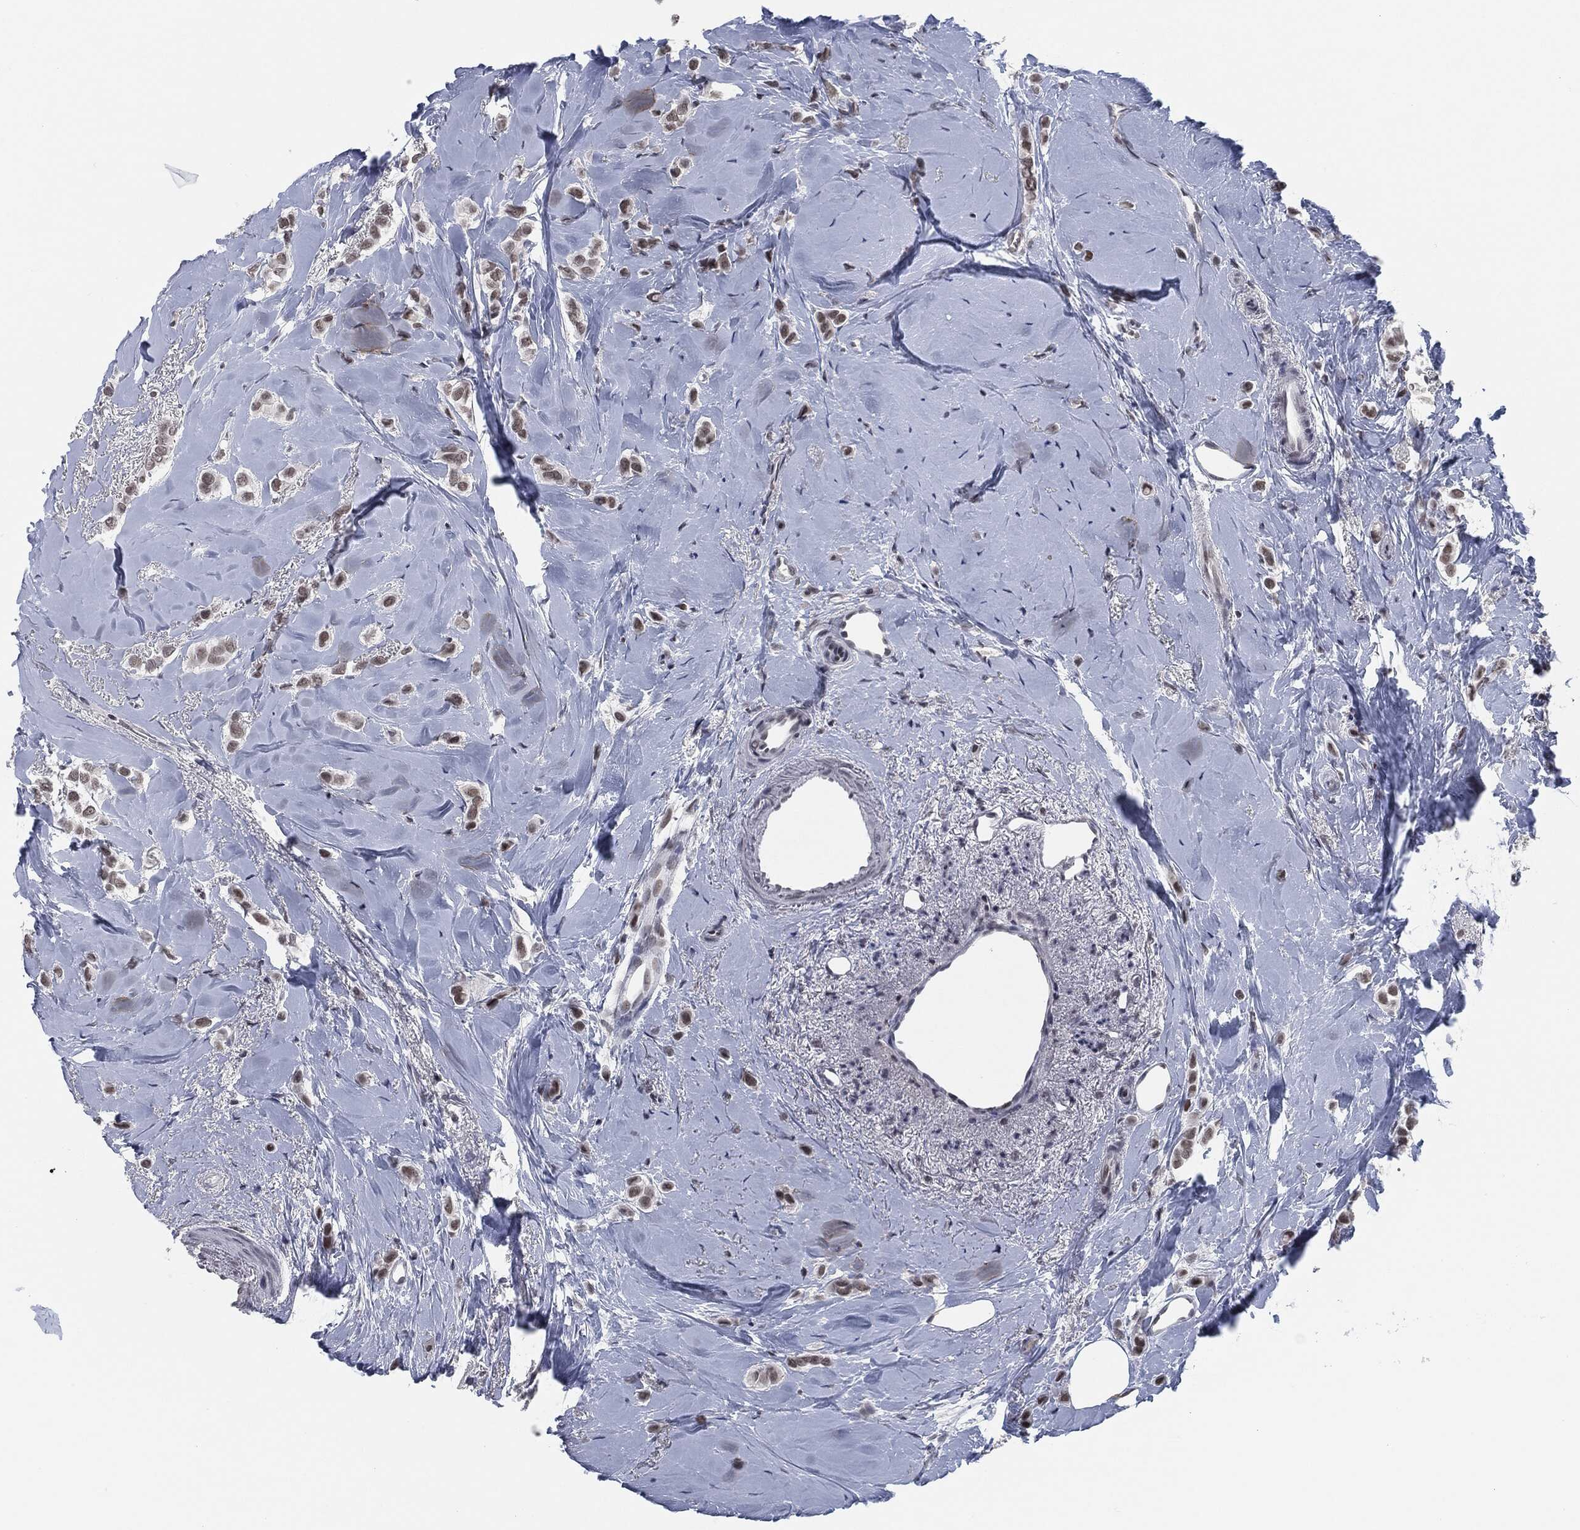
{"staining": {"intensity": "moderate", "quantity": "25%-75%", "location": "nuclear"}, "tissue": "breast cancer", "cell_type": "Tumor cells", "image_type": "cancer", "snomed": [{"axis": "morphology", "description": "Lobular carcinoma"}, {"axis": "topography", "description": "Breast"}], "caption": "Immunohistochemistry (DAB (3,3'-diaminobenzidine)) staining of breast cancer exhibits moderate nuclear protein staining in about 25%-75% of tumor cells. (DAB (3,3'-diaminobenzidine) IHC, brown staining for protein, blue staining for nuclei).", "gene": "ANXA1", "patient": {"sex": "female", "age": 66}}